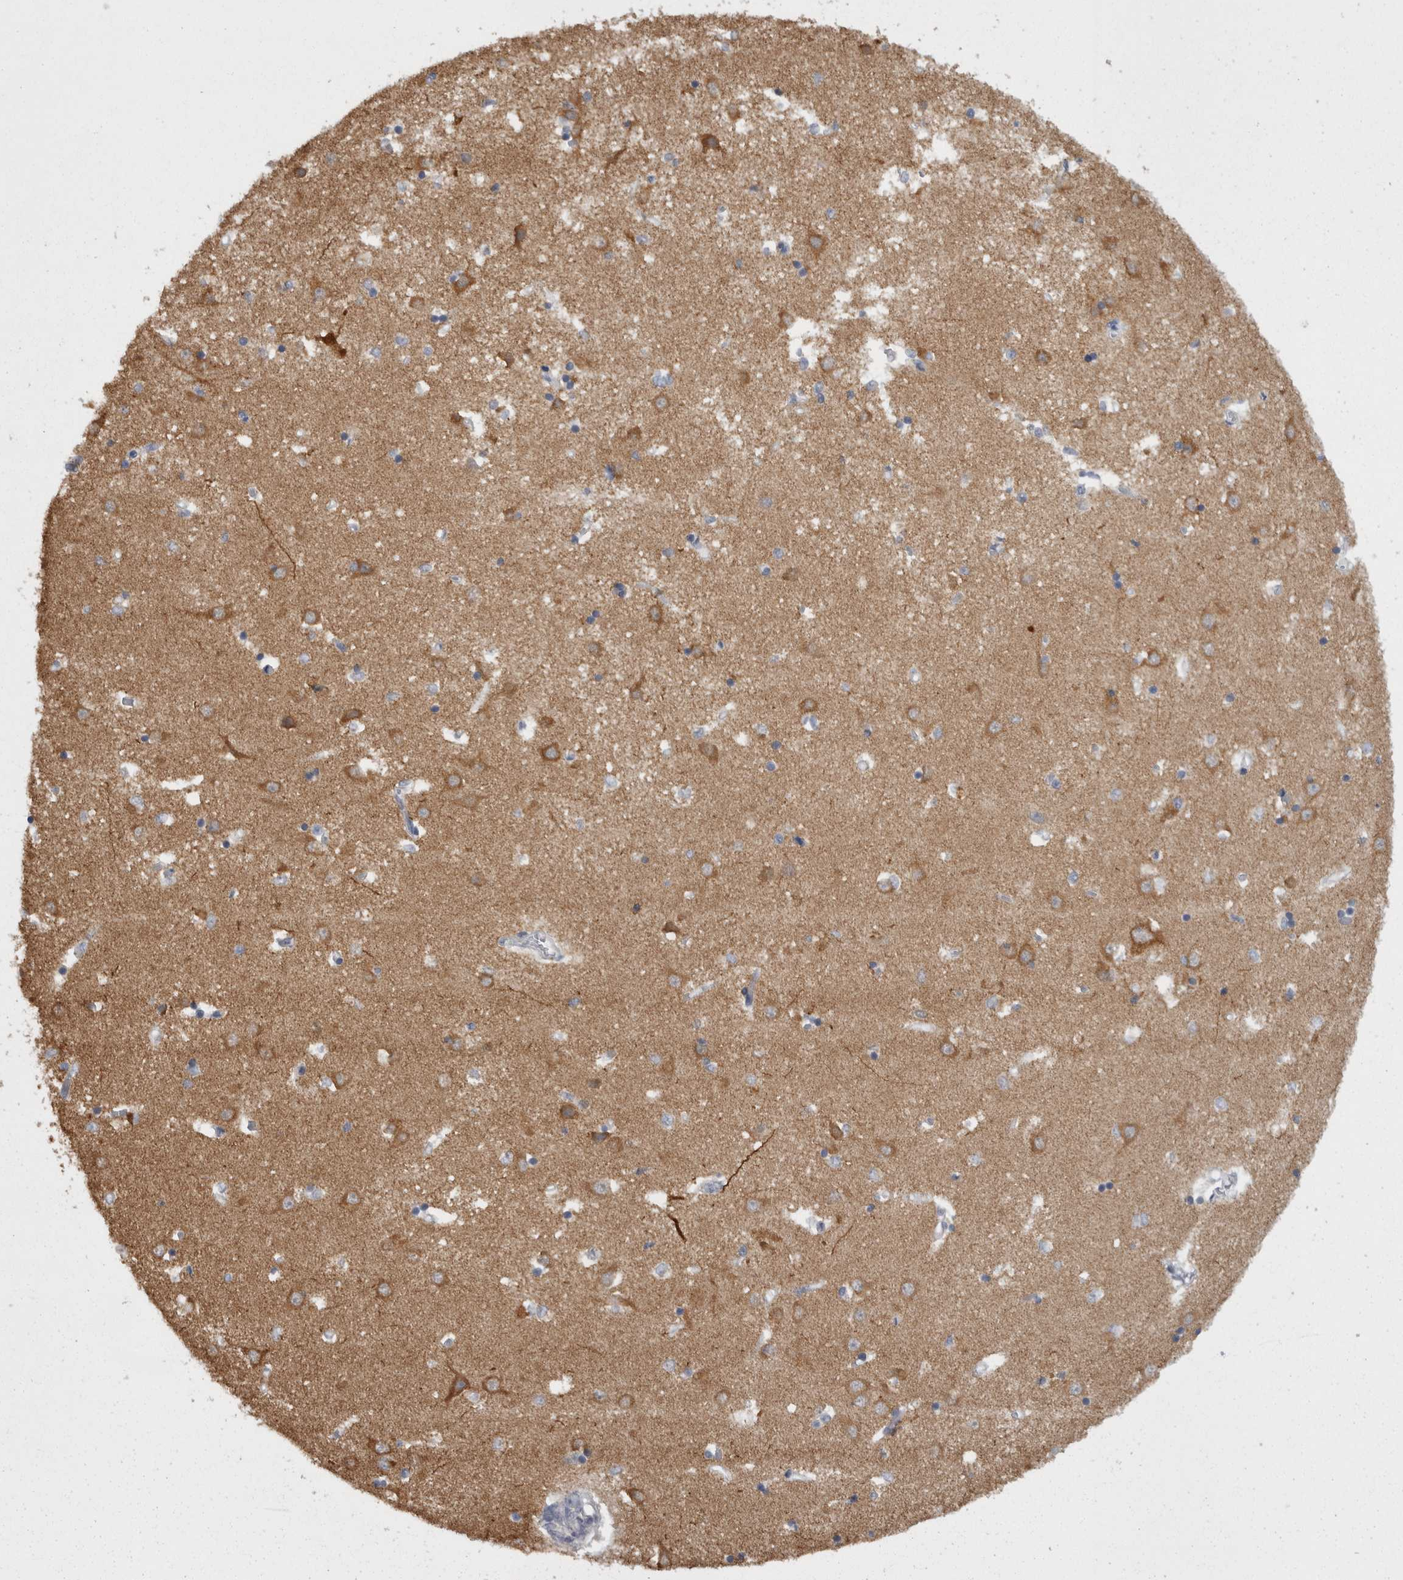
{"staining": {"intensity": "negative", "quantity": "none", "location": "none"}, "tissue": "caudate", "cell_type": "Glial cells", "image_type": "normal", "snomed": [{"axis": "morphology", "description": "Normal tissue, NOS"}, {"axis": "topography", "description": "Lateral ventricle wall"}], "caption": "This is a micrograph of immunohistochemistry (IHC) staining of unremarkable caudate, which shows no staining in glial cells.", "gene": "CAMK2D", "patient": {"sex": "male", "age": 45}}